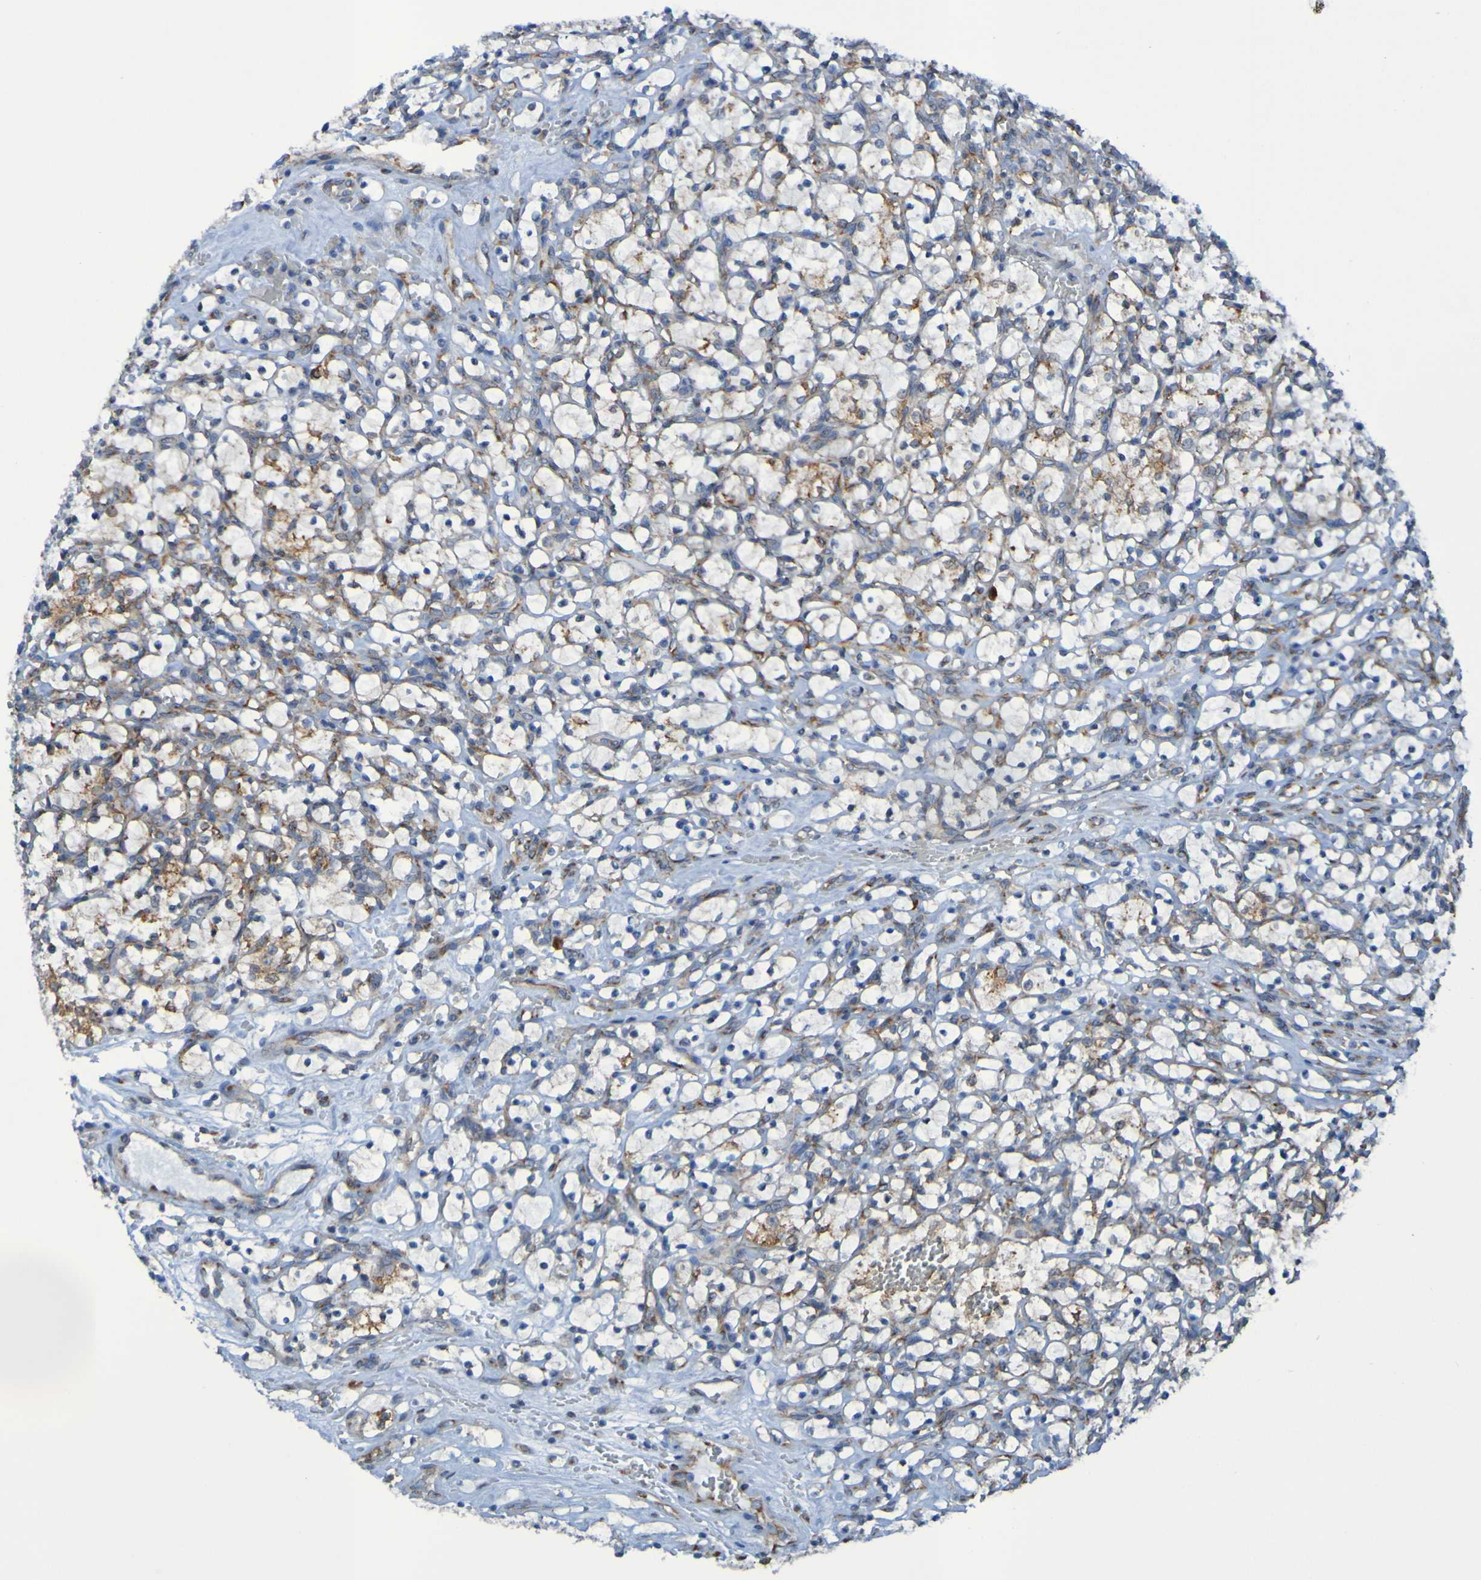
{"staining": {"intensity": "negative", "quantity": "none", "location": "none"}, "tissue": "renal cancer", "cell_type": "Tumor cells", "image_type": "cancer", "snomed": [{"axis": "morphology", "description": "Adenocarcinoma, NOS"}, {"axis": "topography", "description": "Kidney"}], "caption": "Renal adenocarcinoma was stained to show a protein in brown. There is no significant expression in tumor cells.", "gene": "FKBP3", "patient": {"sex": "female", "age": 69}}